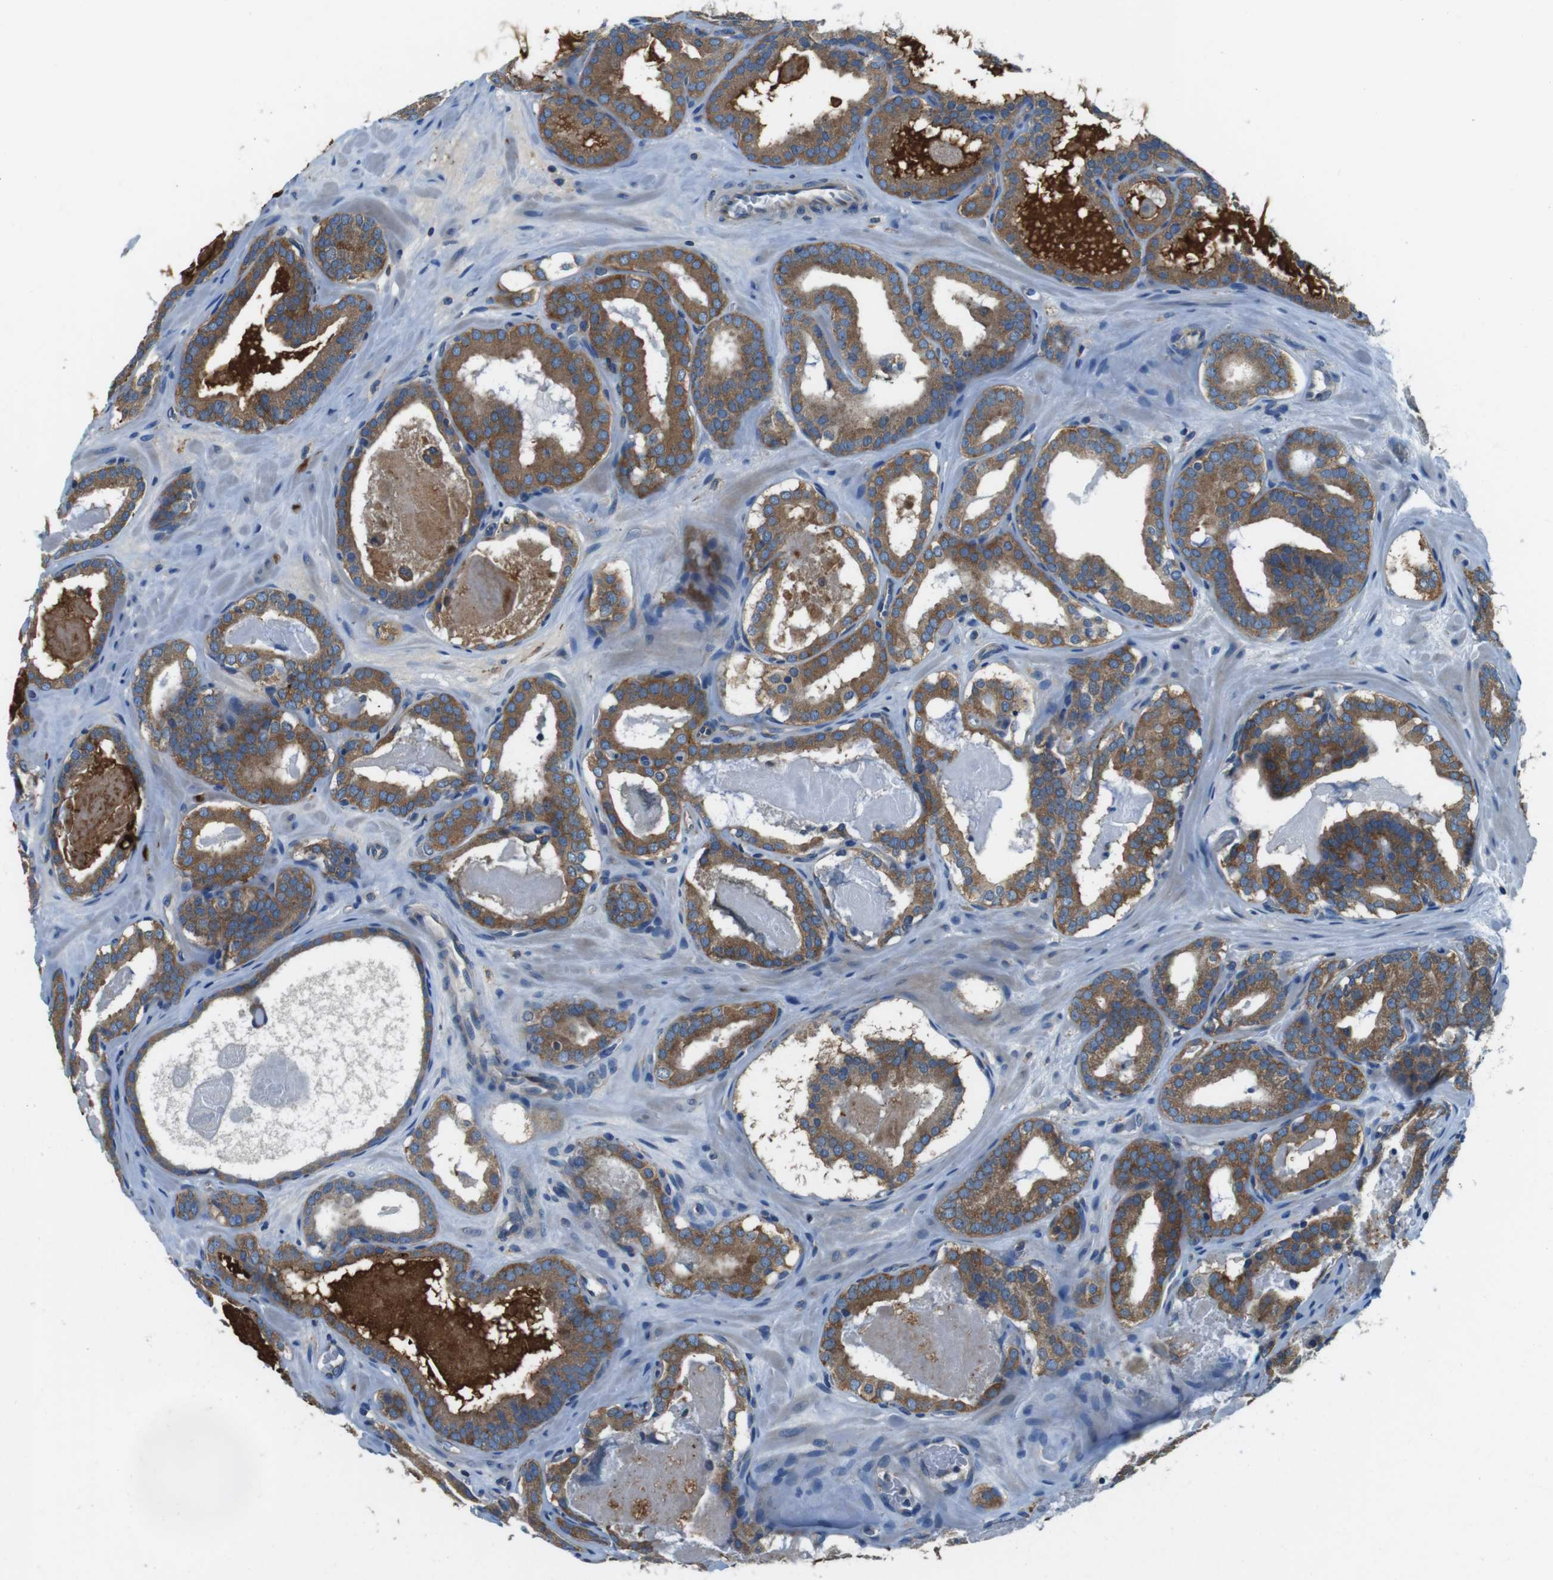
{"staining": {"intensity": "moderate", "quantity": ">75%", "location": "cytoplasmic/membranous"}, "tissue": "prostate cancer", "cell_type": "Tumor cells", "image_type": "cancer", "snomed": [{"axis": "morphology", "description": "Adenocarcinoma, High grade"}, {"axis": "topography", "description": "Prostate"}], "caption": "Immunohistochemistry of human prostate adenocarcinoma (high-grade) demonstrates medium levels of moderate cytoplasmic/membranous expression in about >75% of tumor cells. (brown staining indicates protein expression, while blue staining denotes nuclei).", "gene": "DENND4C", "patient": {"sex": "male", "age": 60}}